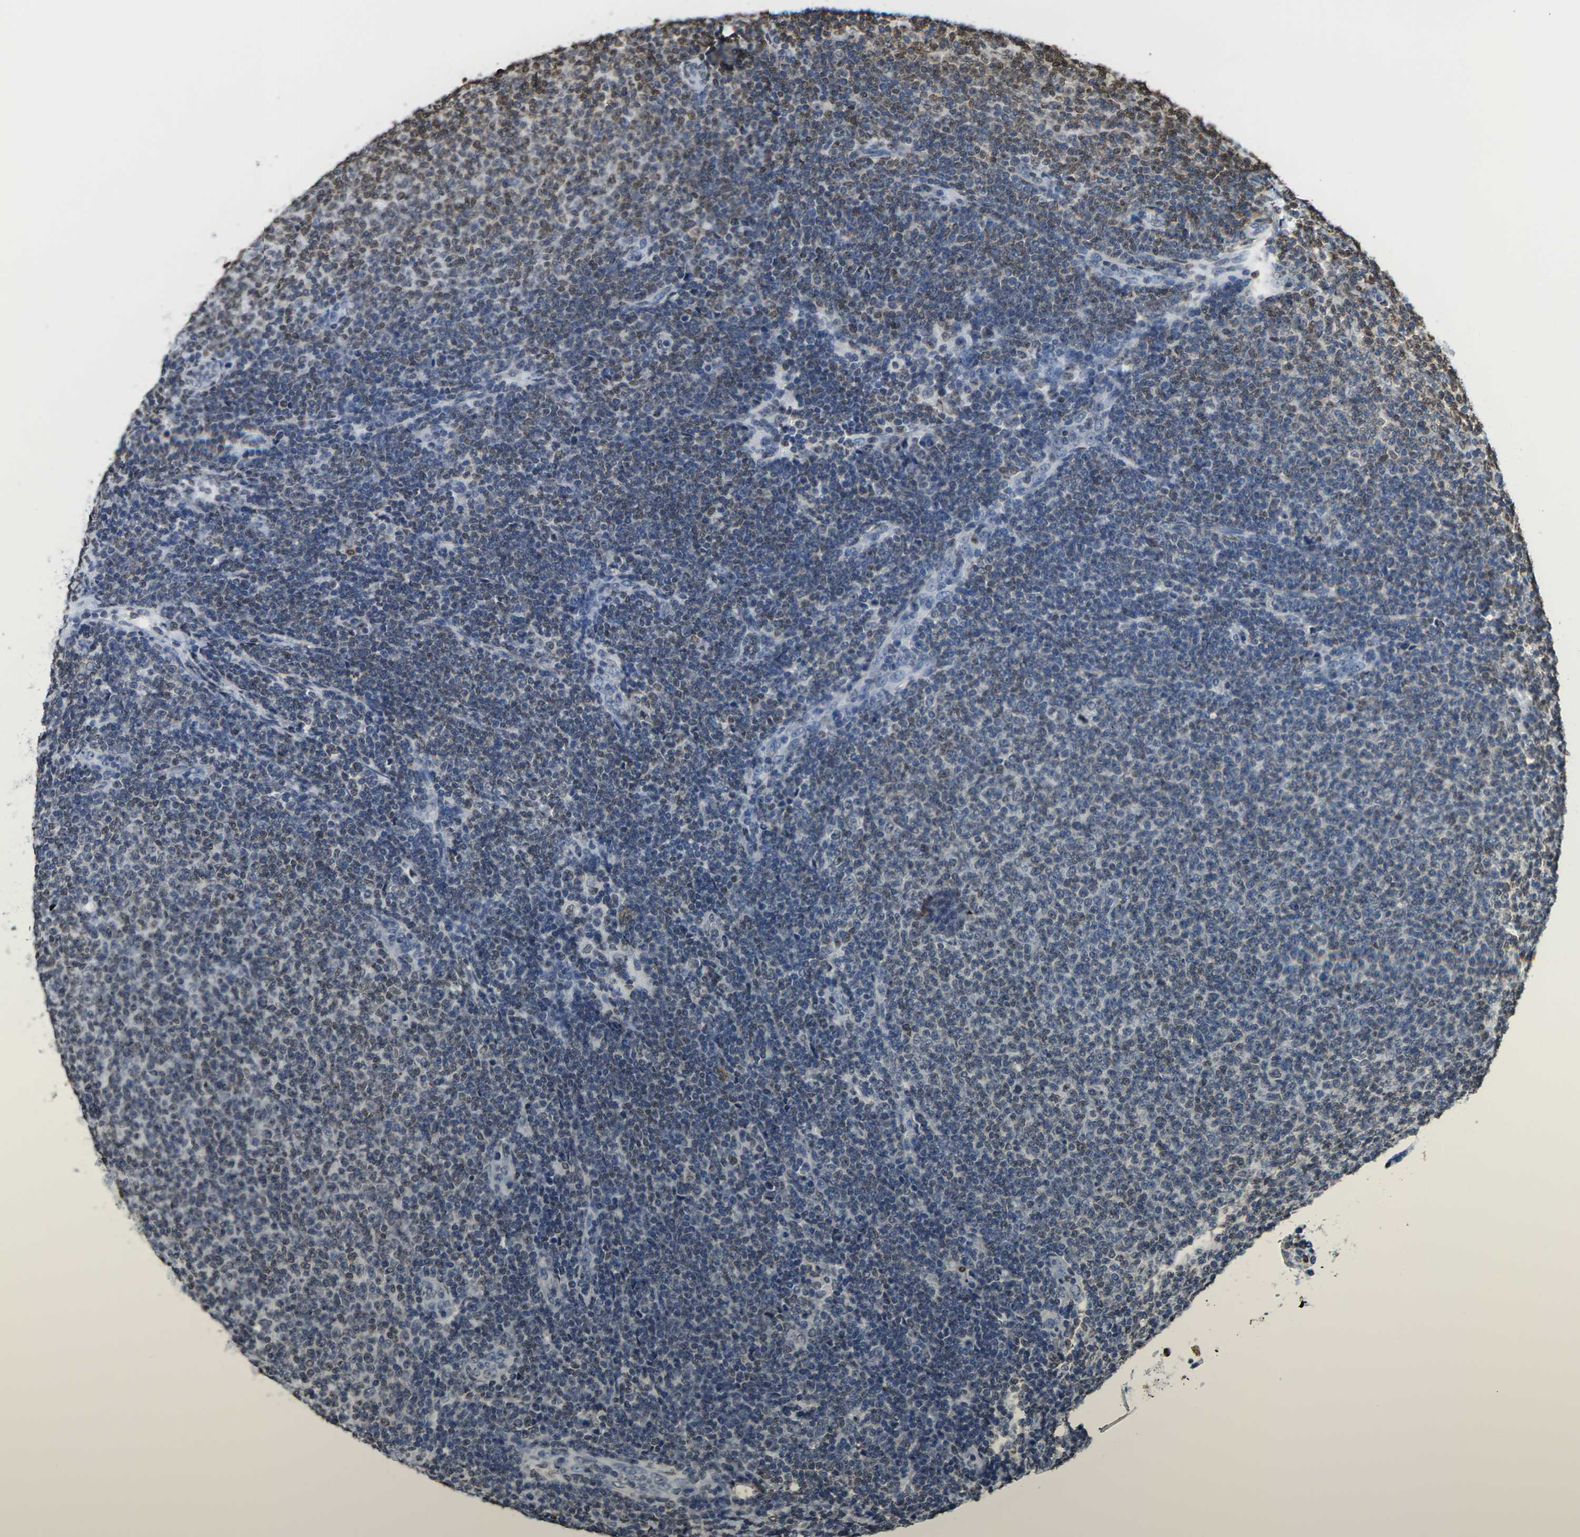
{"staining": {"intensity": "moderate", "quantity": "<25%", "location": "cytoplasmic/membranous,nuclear"}, "tissue": "lymphoma", "cell_type": "Tumor cells", "image_type": "cancer", "snomed": [{"axis": "morphology", "description": "Malignant lymphoma, non-Hodgkin's type, Low grade"}, {"axis": "topography", "description": "Lymph node"}], "caption": "Tumor cells show moderate cytoplasmic/membranous and nuclear staining in about <25% of cells in lymphoma. The staining was performed using DAB (3,3'-diaminobenzidine) to visualize the protein expression in brown, while the nuclei were stained in blue with hematoxylin (Magnification: 20x).", "gene": "H2AC21", "patient": {"sex": "male", "age": 66}}